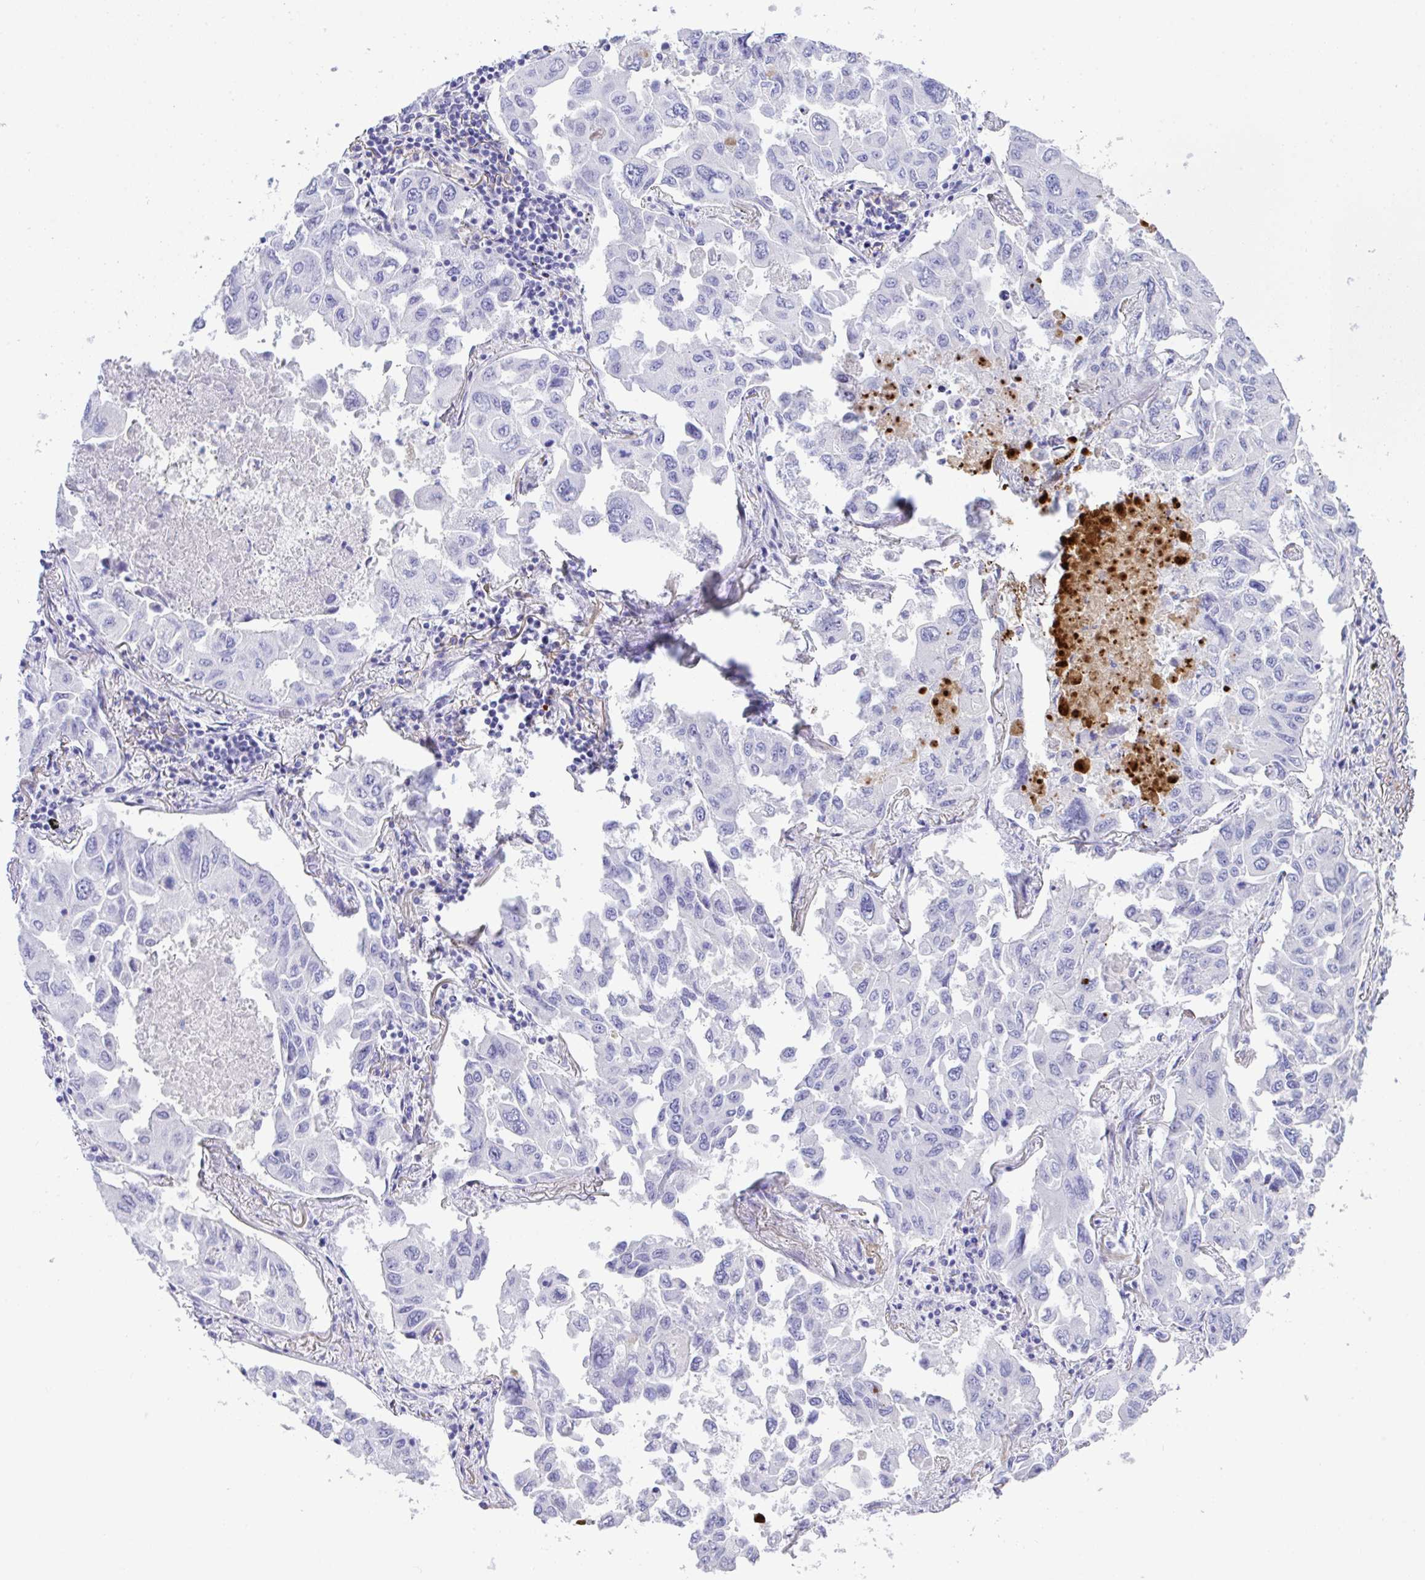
{"staining": {"intensity": "negative", "quantity": "none", "location": "none"}, "tissue": "lung cancer", "cell_type": "Tumor cells", "image_type": "cancer", "snomed": [{"axis": "morphology", "description": "Adenocarcinoma, NOS"}, {"axis": "topography", "description": "Lung"}], "caption": "Adenocarcinoma (lung) was stained to show a protein in brown. There is no significant staining in tumor cells.", "gene": "KMT2E", "patient": {"sex": "male", "age": 64}}